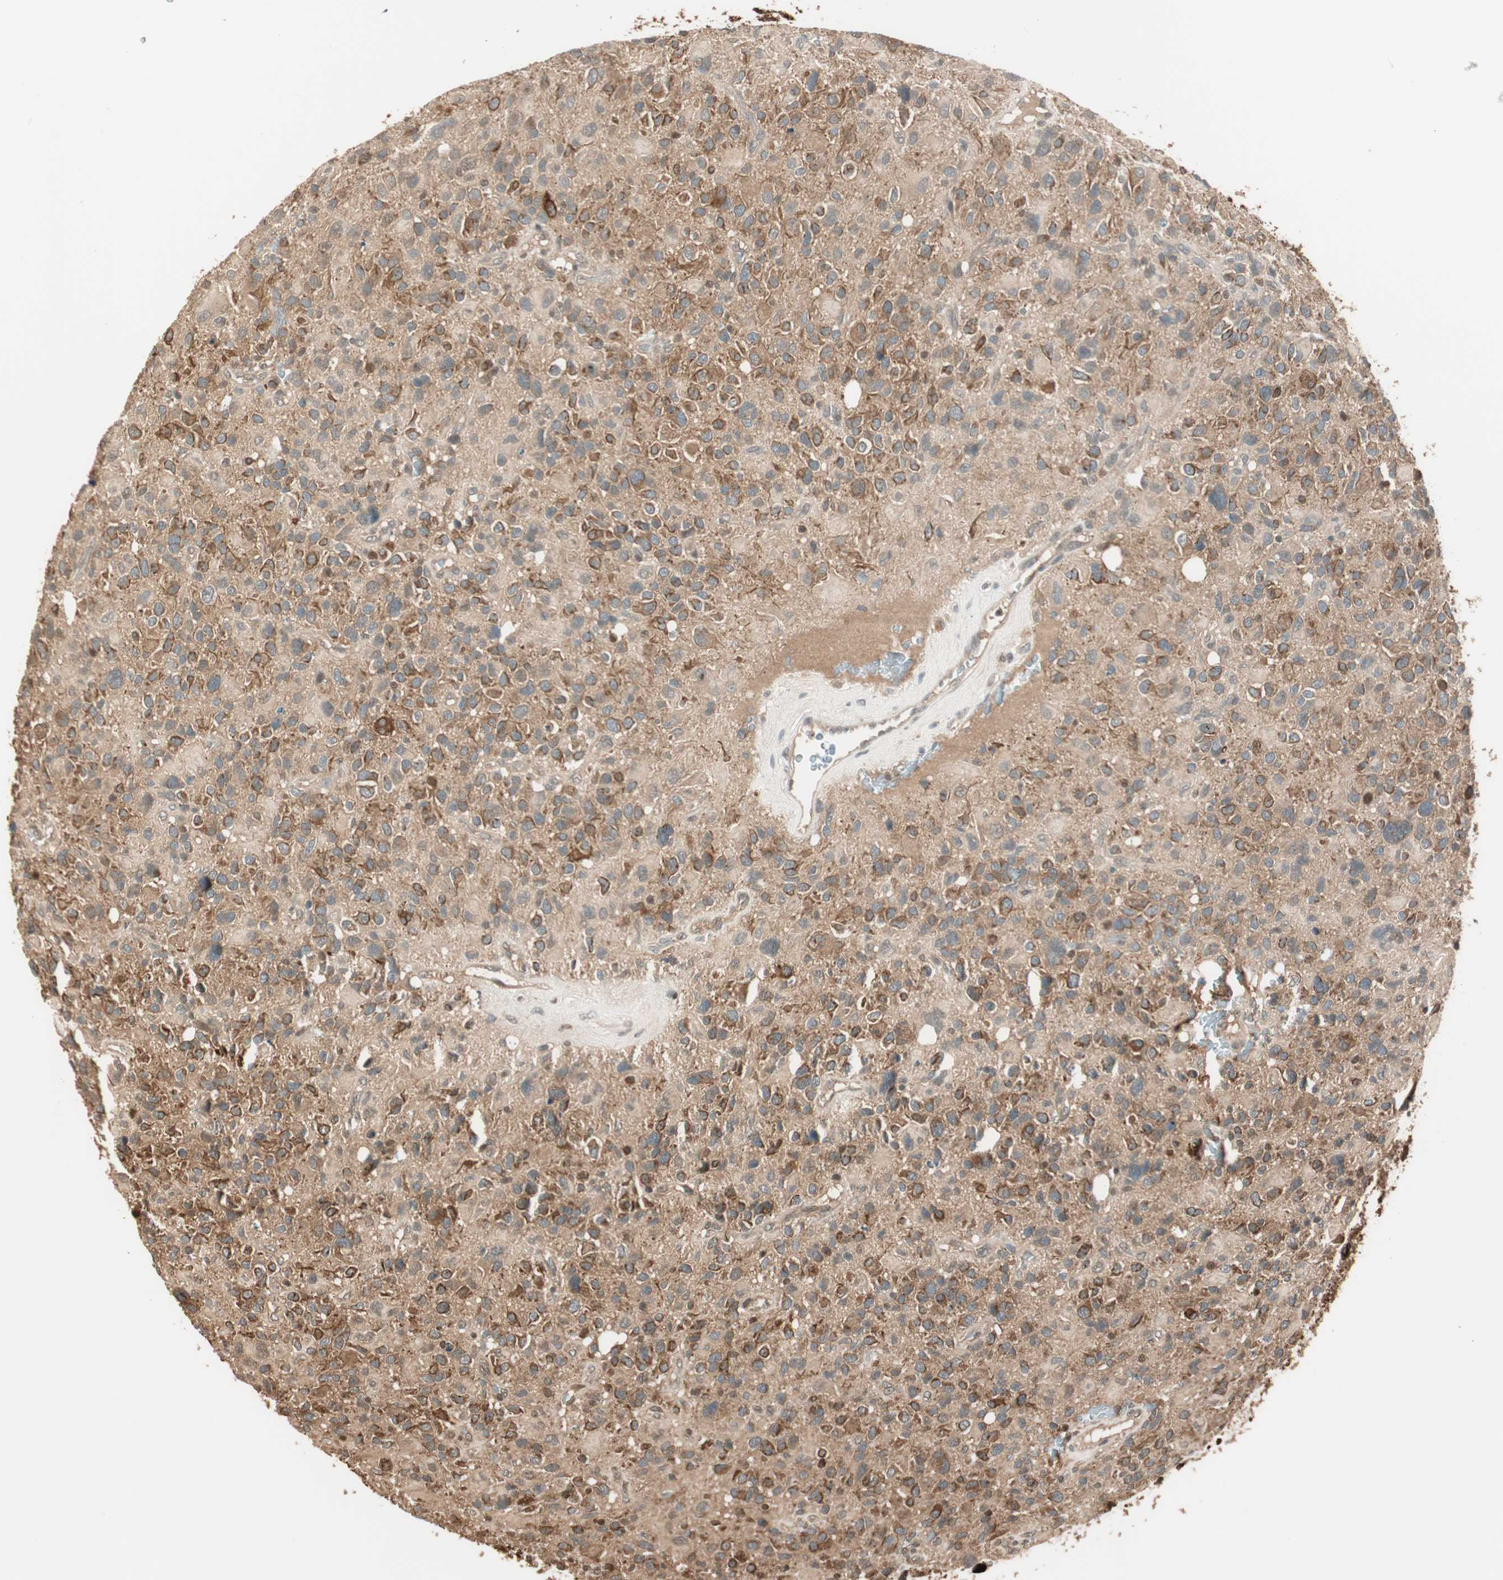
{"staining": {"intensity": "moderate", "quantity": ">75%", "location": "cytoplasmic/membranous"}, "tissue": "glioma", "cell_type": "Tumor cells", "image_type": "cancer", "snomed": [{"axis": "morphology", "description": "Glioma, malignant, High grade"}, {"axis": "topography", "description": "Brain"}], "caption": "A brown stain labels moderate cytoplasmic/membranous expression of a protein in human malignant high-grade glioma tumor cells. The staining is performed using DAB (3,3'-diaminobenzidine) brown chromogen to label protein expression. The nuclei are counter-stained blue using hematoxylin.", "gene": "ZNF443", "patient": {"sex": "male", "age": 48}}